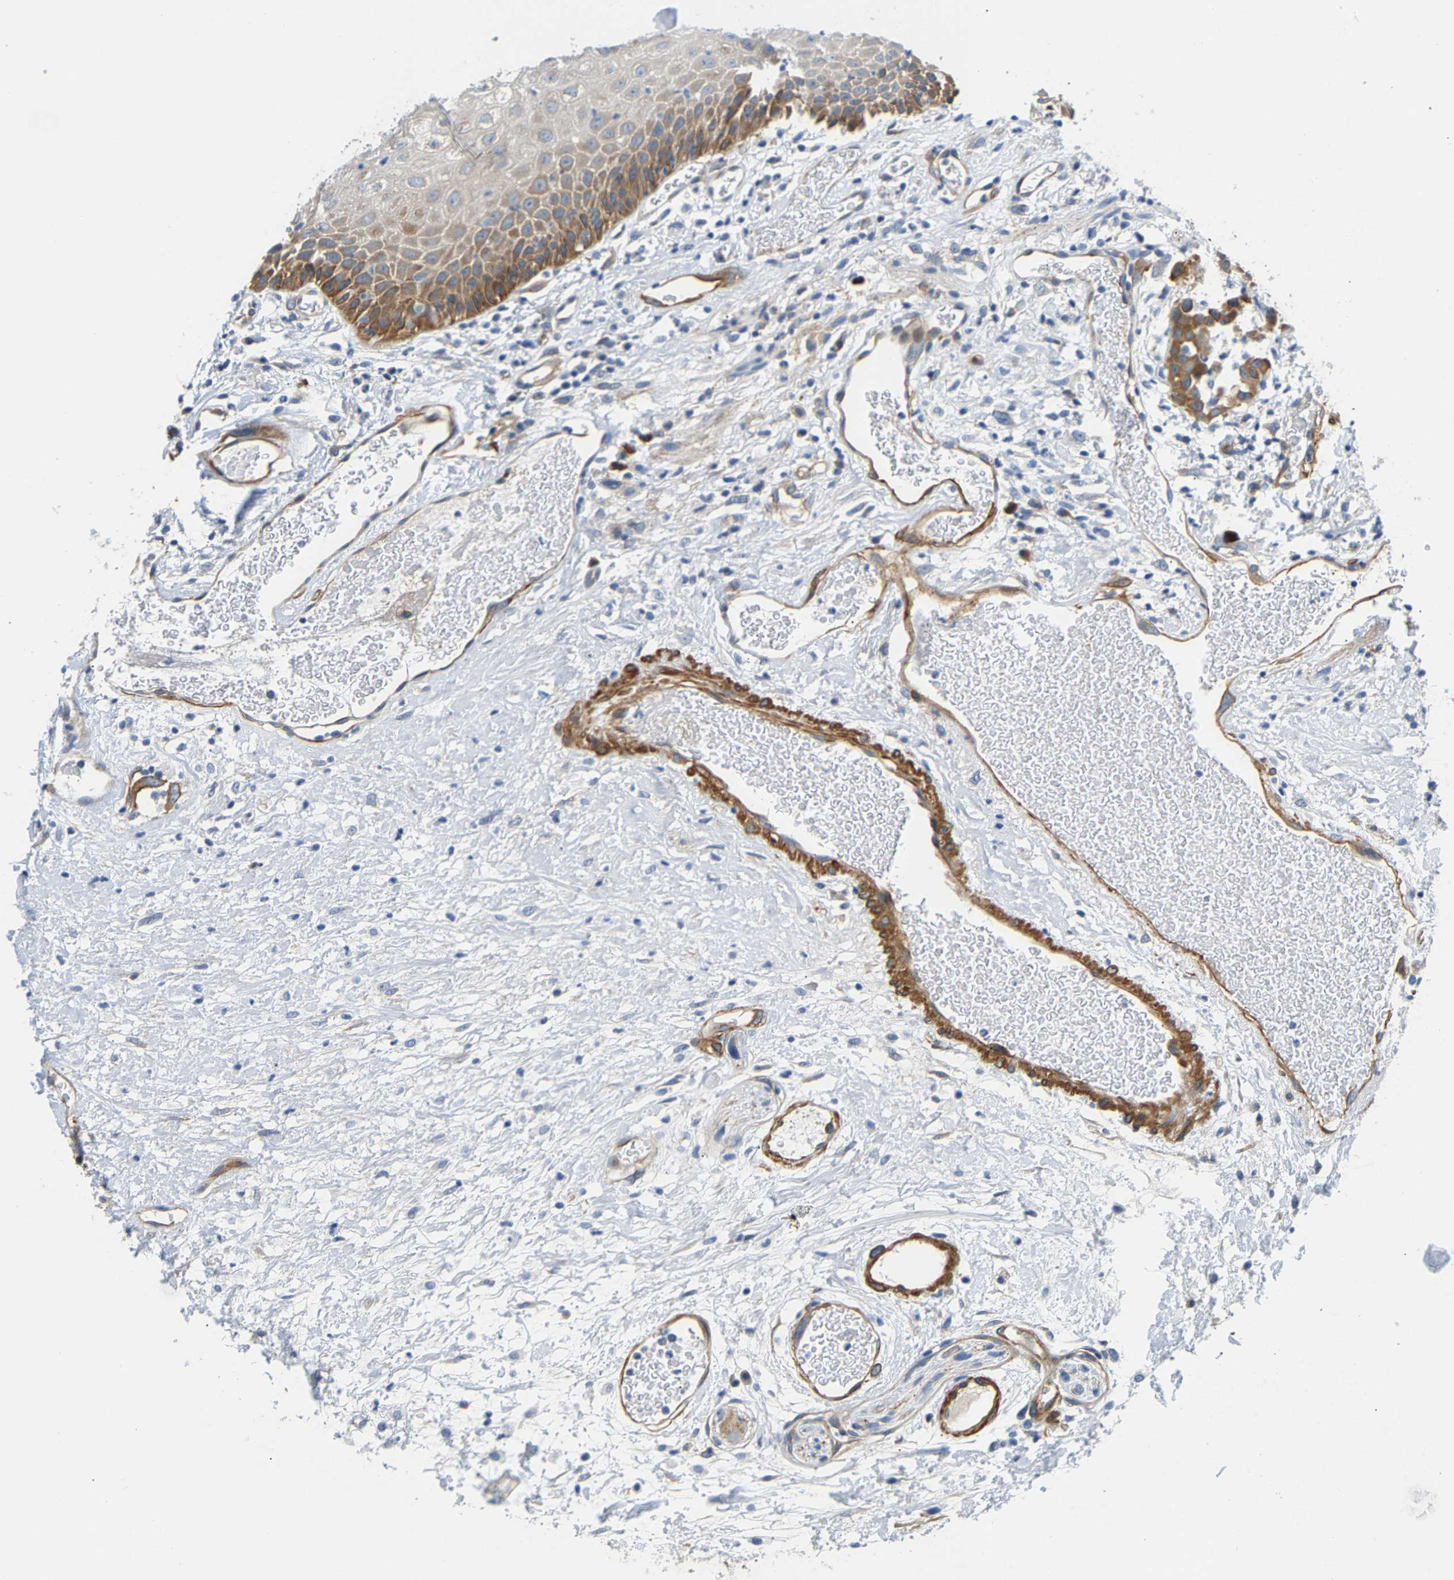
{"staining": {"intensity": "moderate", "quantity": "25%-75%", "location": "cytoplasmic/membranous"}, "tissue": "head and neck cancer", "cell_type": "Tumor cells", "image_type": "cancer", "snomed": [{"axis": "morphology", "description": "Normal tissue, NOS"}, {"axis": "morphology", "description": "Squamous cell carcinoma, NOS"}, {"axis": "topography", "description": "Cartilage tissue"}, {"axis": "topography", "description": "Head-Neck"}], "caption": "Squamous cell carcinoma (head and neck) was stained to show a protein in brown. There is medium levels of moderate cytoplasmic/membranous expression in about 25%-75% of tumor cells.", "gene": "PAWR", "patient": {"sex": "male", "age": 62}}